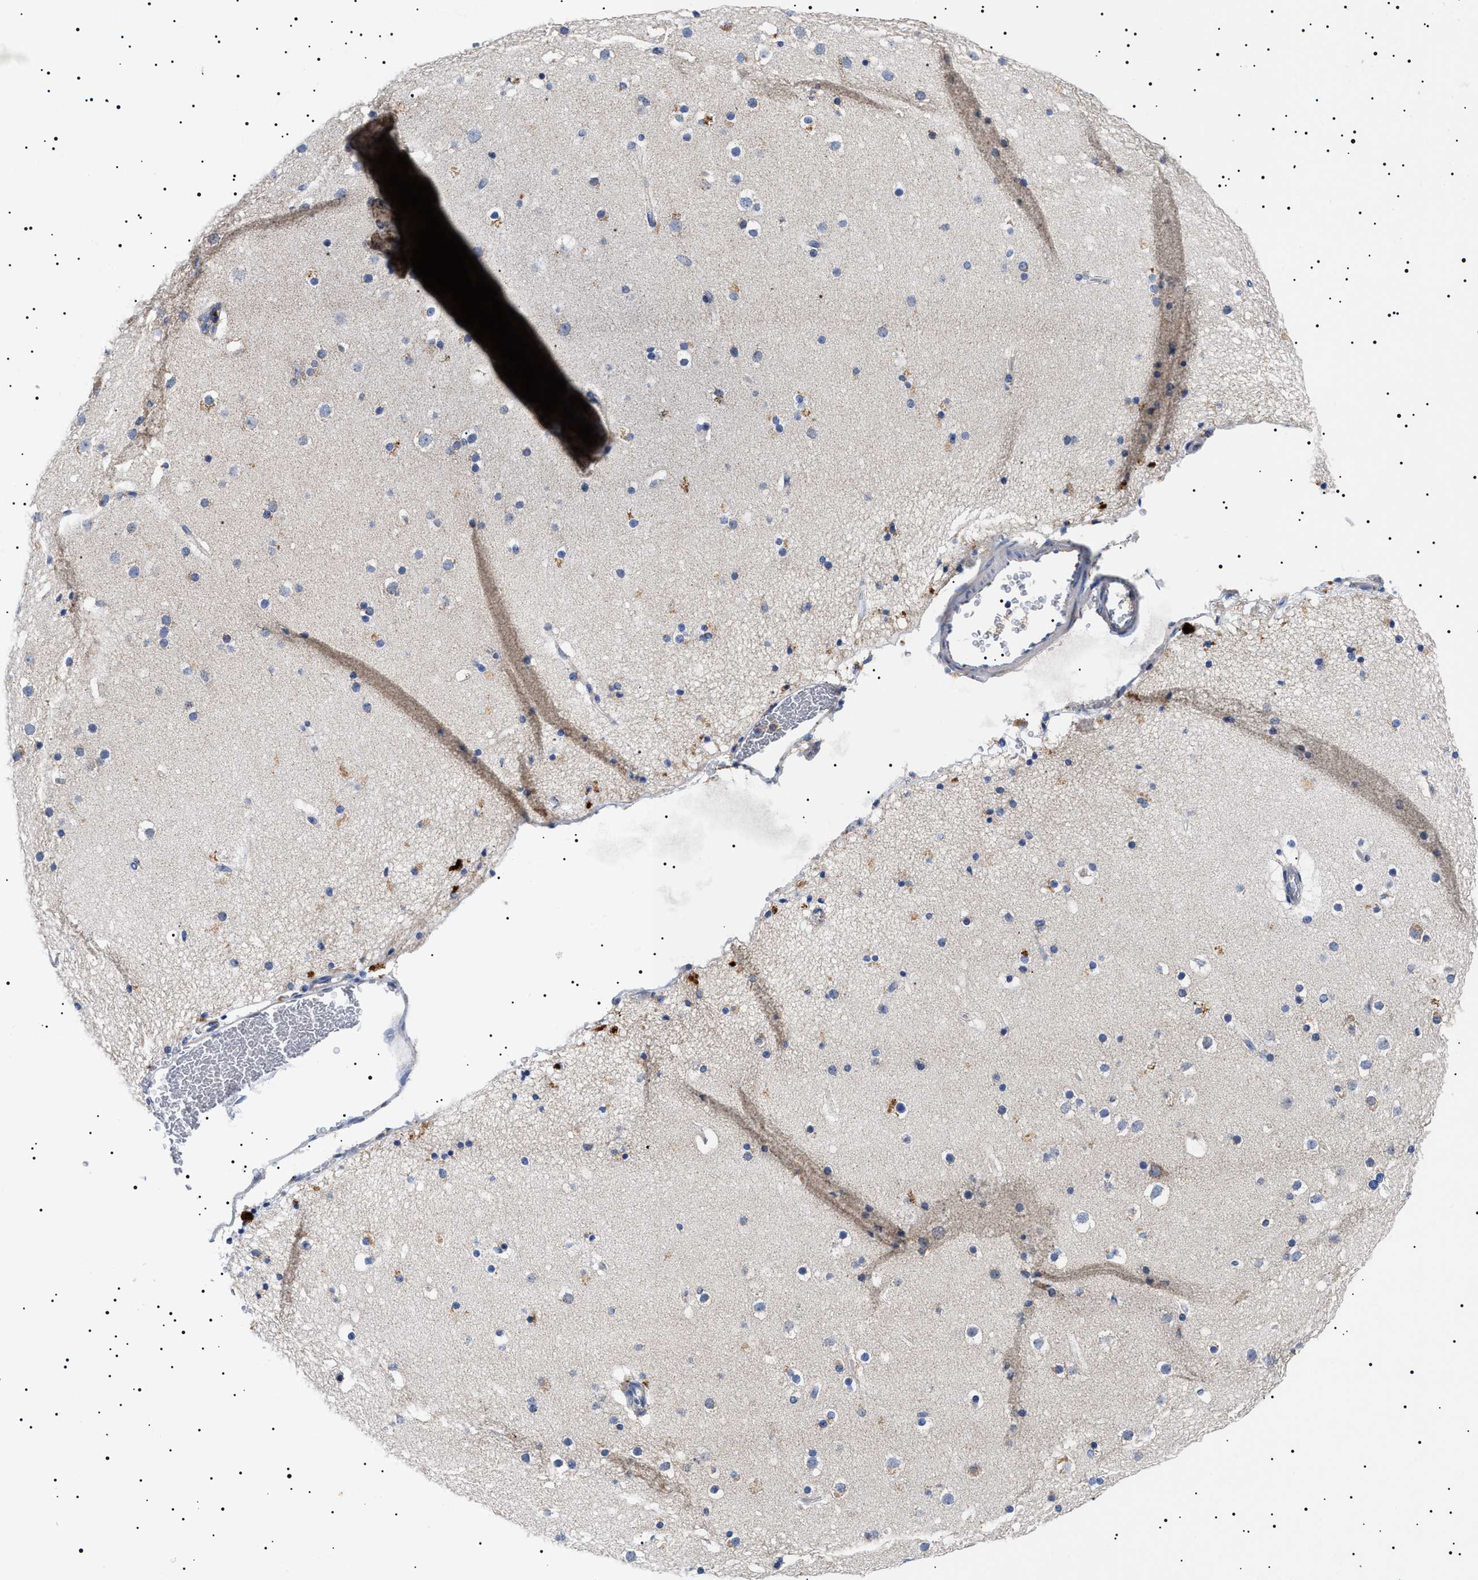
{"staining": {"intensity": "weak", "quantity": "25%-75%", "location": "cytoplasmic/membranous"}, "tissue": "cerebral cortex", "cell_type": "Endothelial cells", "image_type": "normal", "snomed": [{"axis": "morphology", "description": "Normal tissue, NOS"}, {"axis": "topography", "description": "Cerebral cortex"}], "caption": "Benign cerebral cortex exhibits weak cytoplasmic/membranous expression in about 25%-75% of endothelial cells.", "gene": "CHRDL2", "patient": {"sex": "male", "age": 57}}